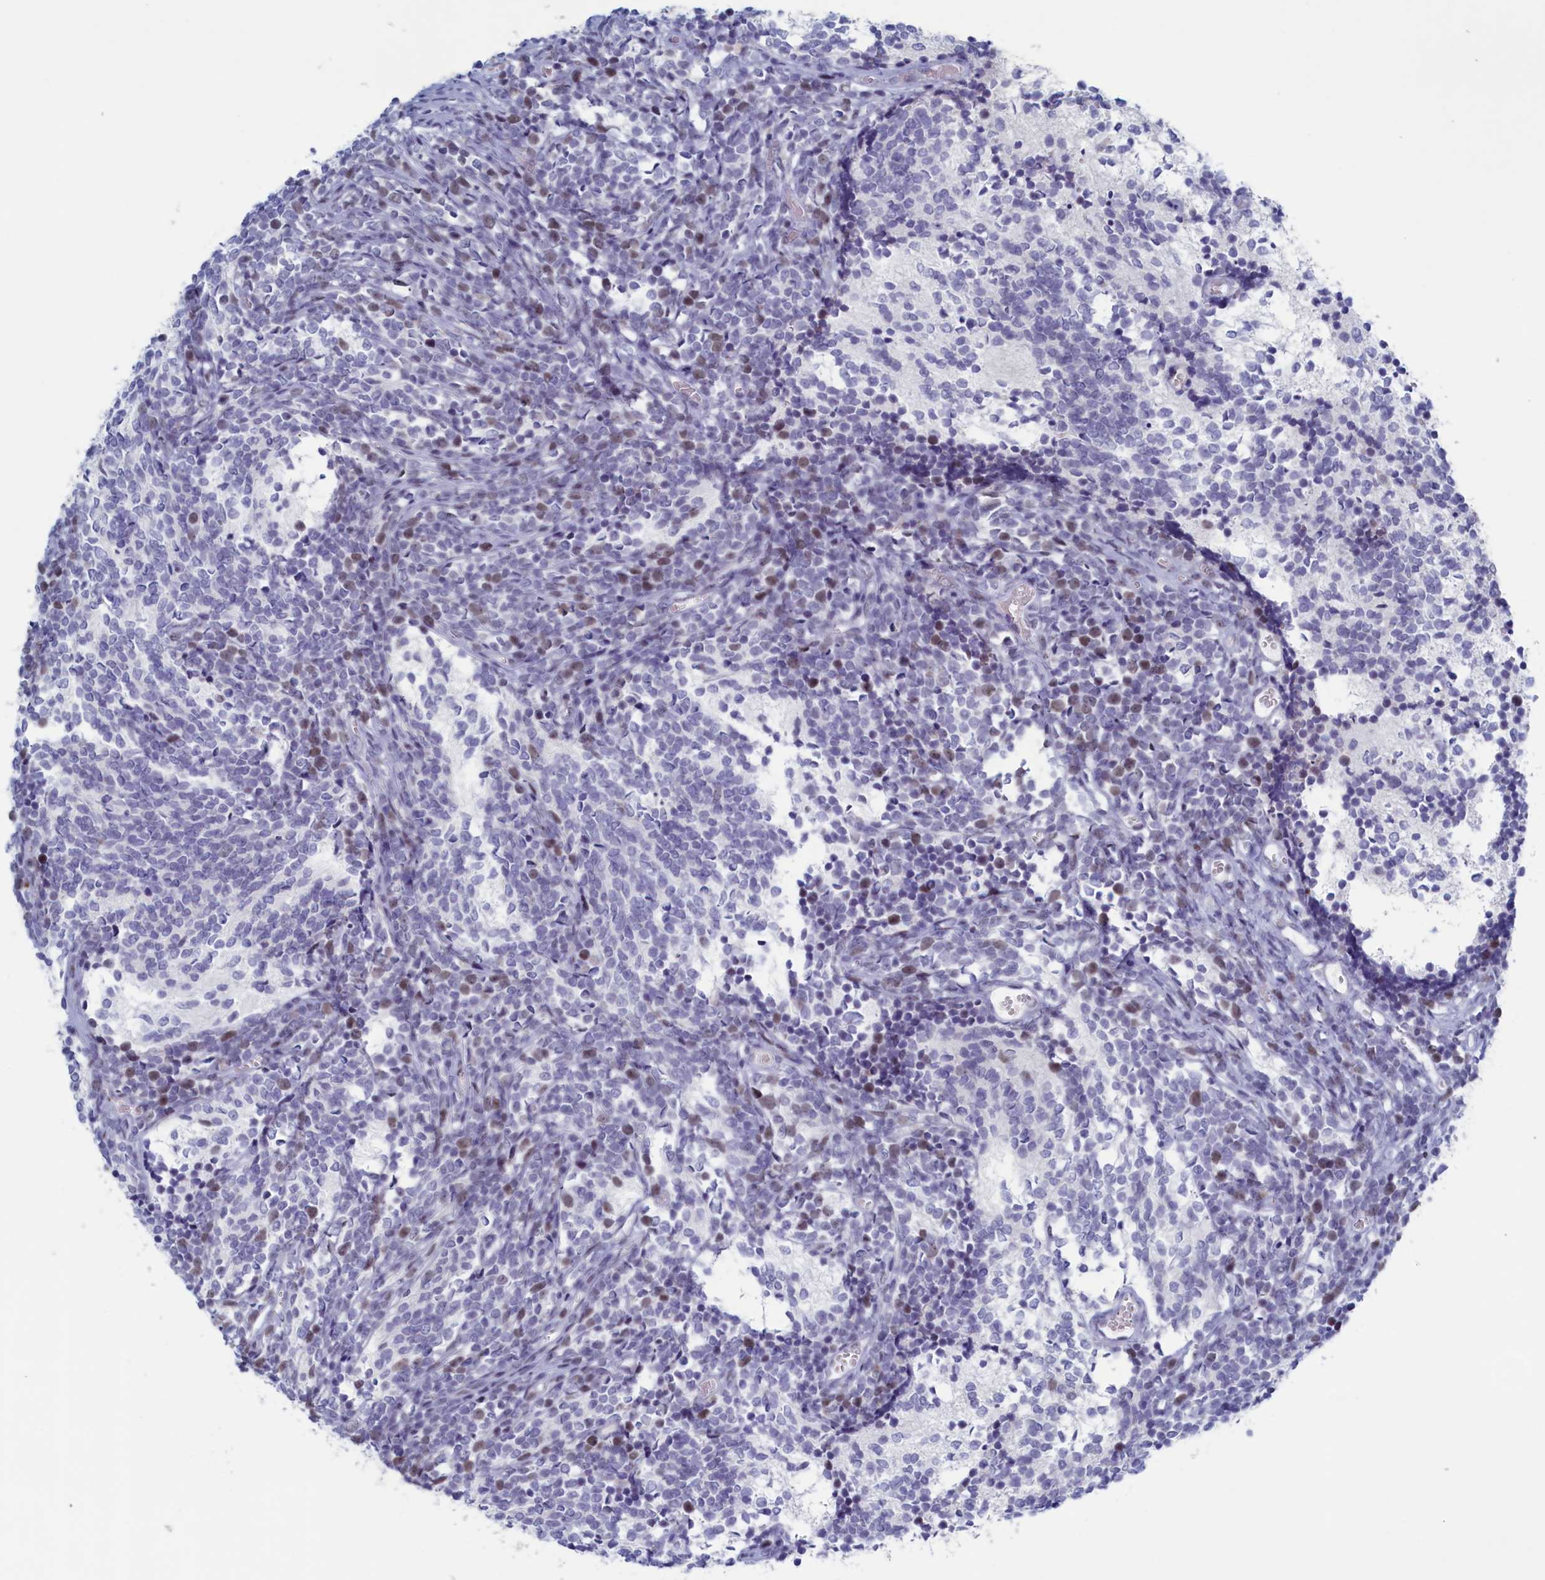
{"staining": {"intensity": "moderate", "quantity": "<25%", "location": "nuclear"}, "tissue": "glioma", "cell_type": "Tumor cells", "image_type": "cancer", "snomed": [{"axis": "morphology", "description": "Glioma, malignant, Low grade"}, {"axis": "topography", "description": "Brain"}], "caption": "Glioma stained with DAB immunohistochemistry reveals low levels of moderate nuclear staining in approximately <25% of tumor cells.", "gene": "WDR76", "patient": {"sex": "female", "age": 1}}